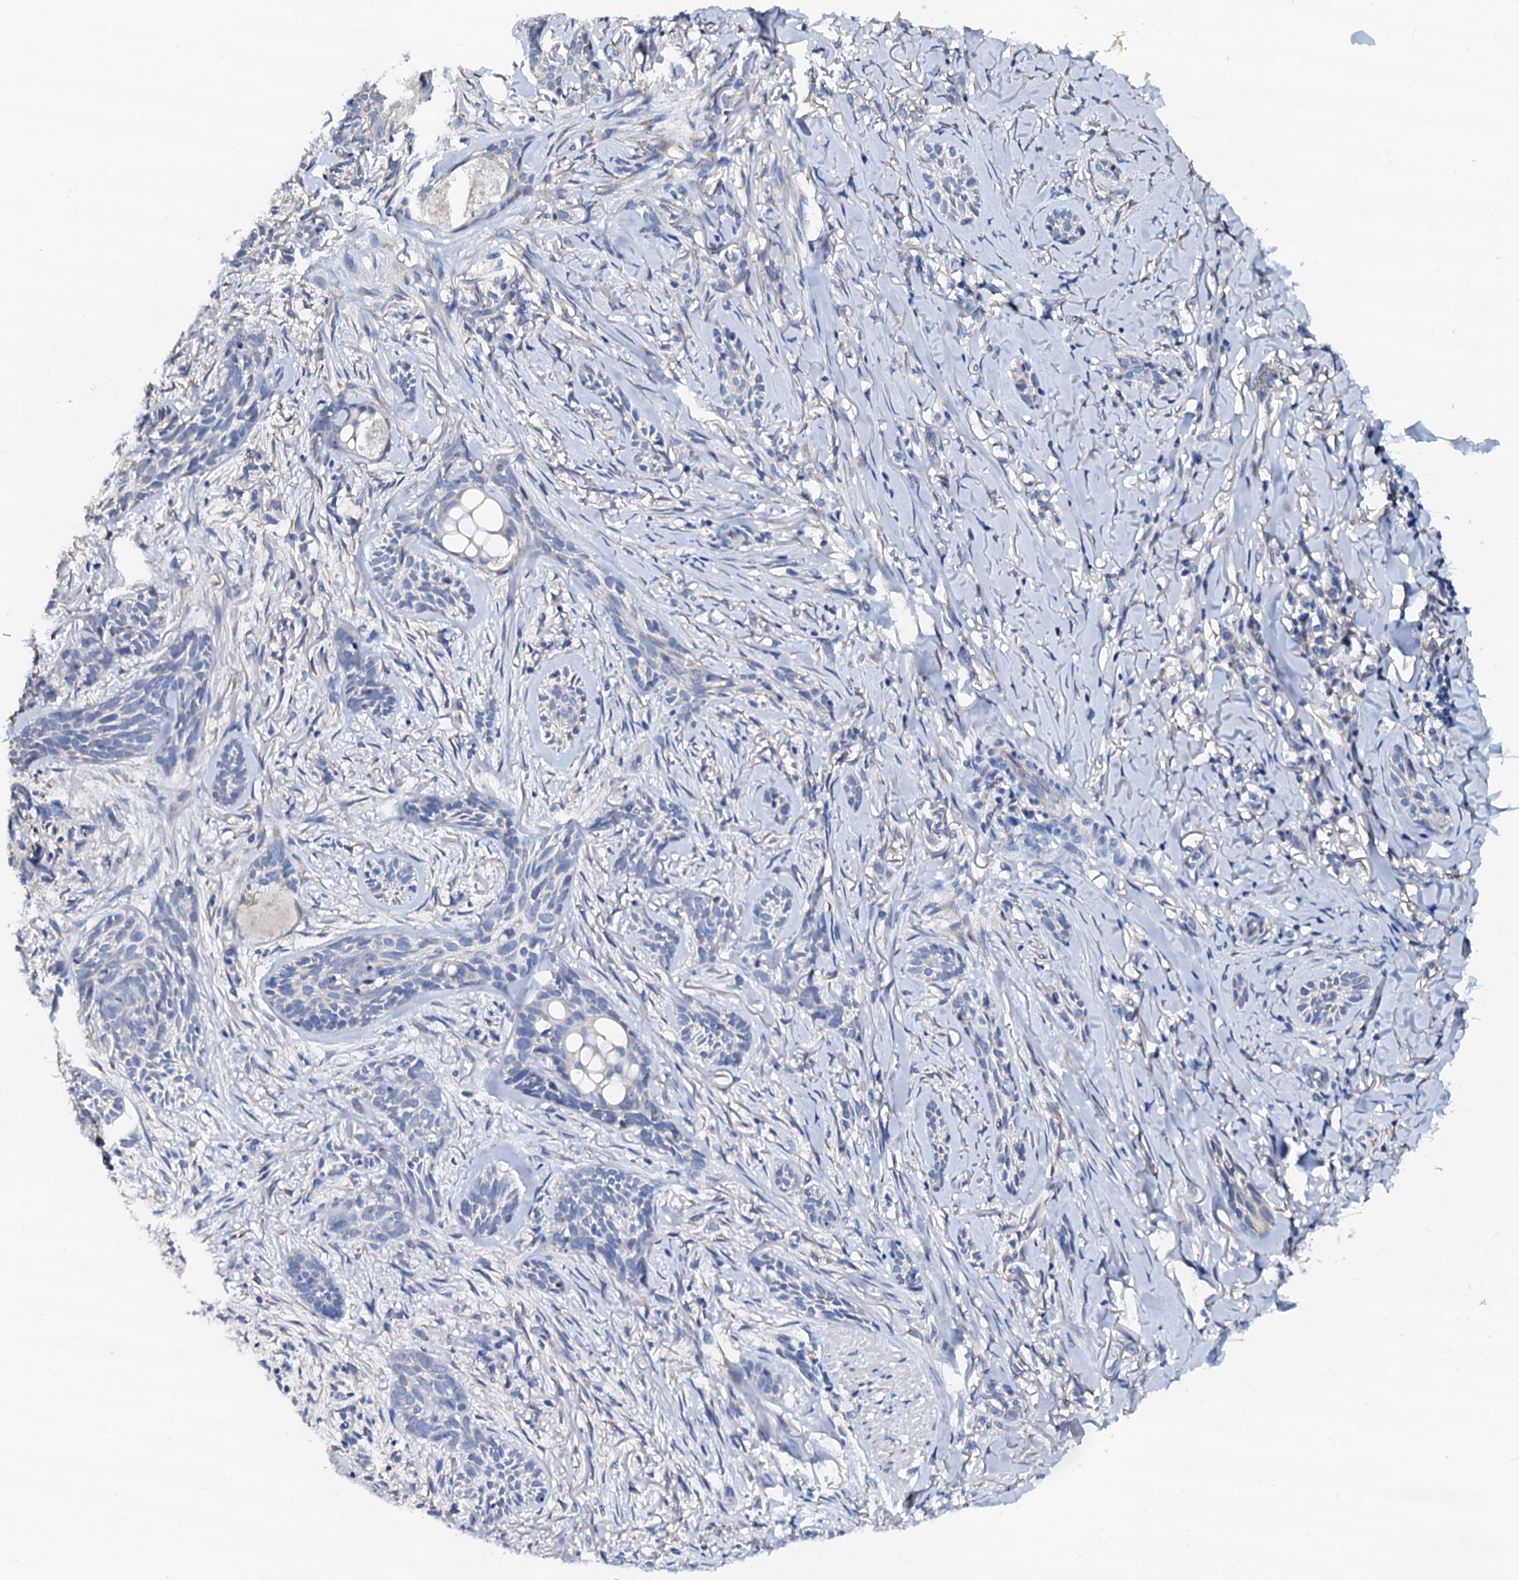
{"staining": {"intensity": "negative", "quantity": "none", "location": "none"}, "tissue": "skin cancer", "cell_type": "Tumor cells", "image_type": "cancer", "snomed": [{"axis": "morphology", "description": "Basal cell carcinoma"}, {"axis": "topography", "description": "Skin"}], "caption": "Basal cell carcinoma (skin) stained for a protein using immunohistochemistry demonstrates no expression tumor cells.", "gene": "AKAP3", "patient": {"sex": "female", "age": 59}}